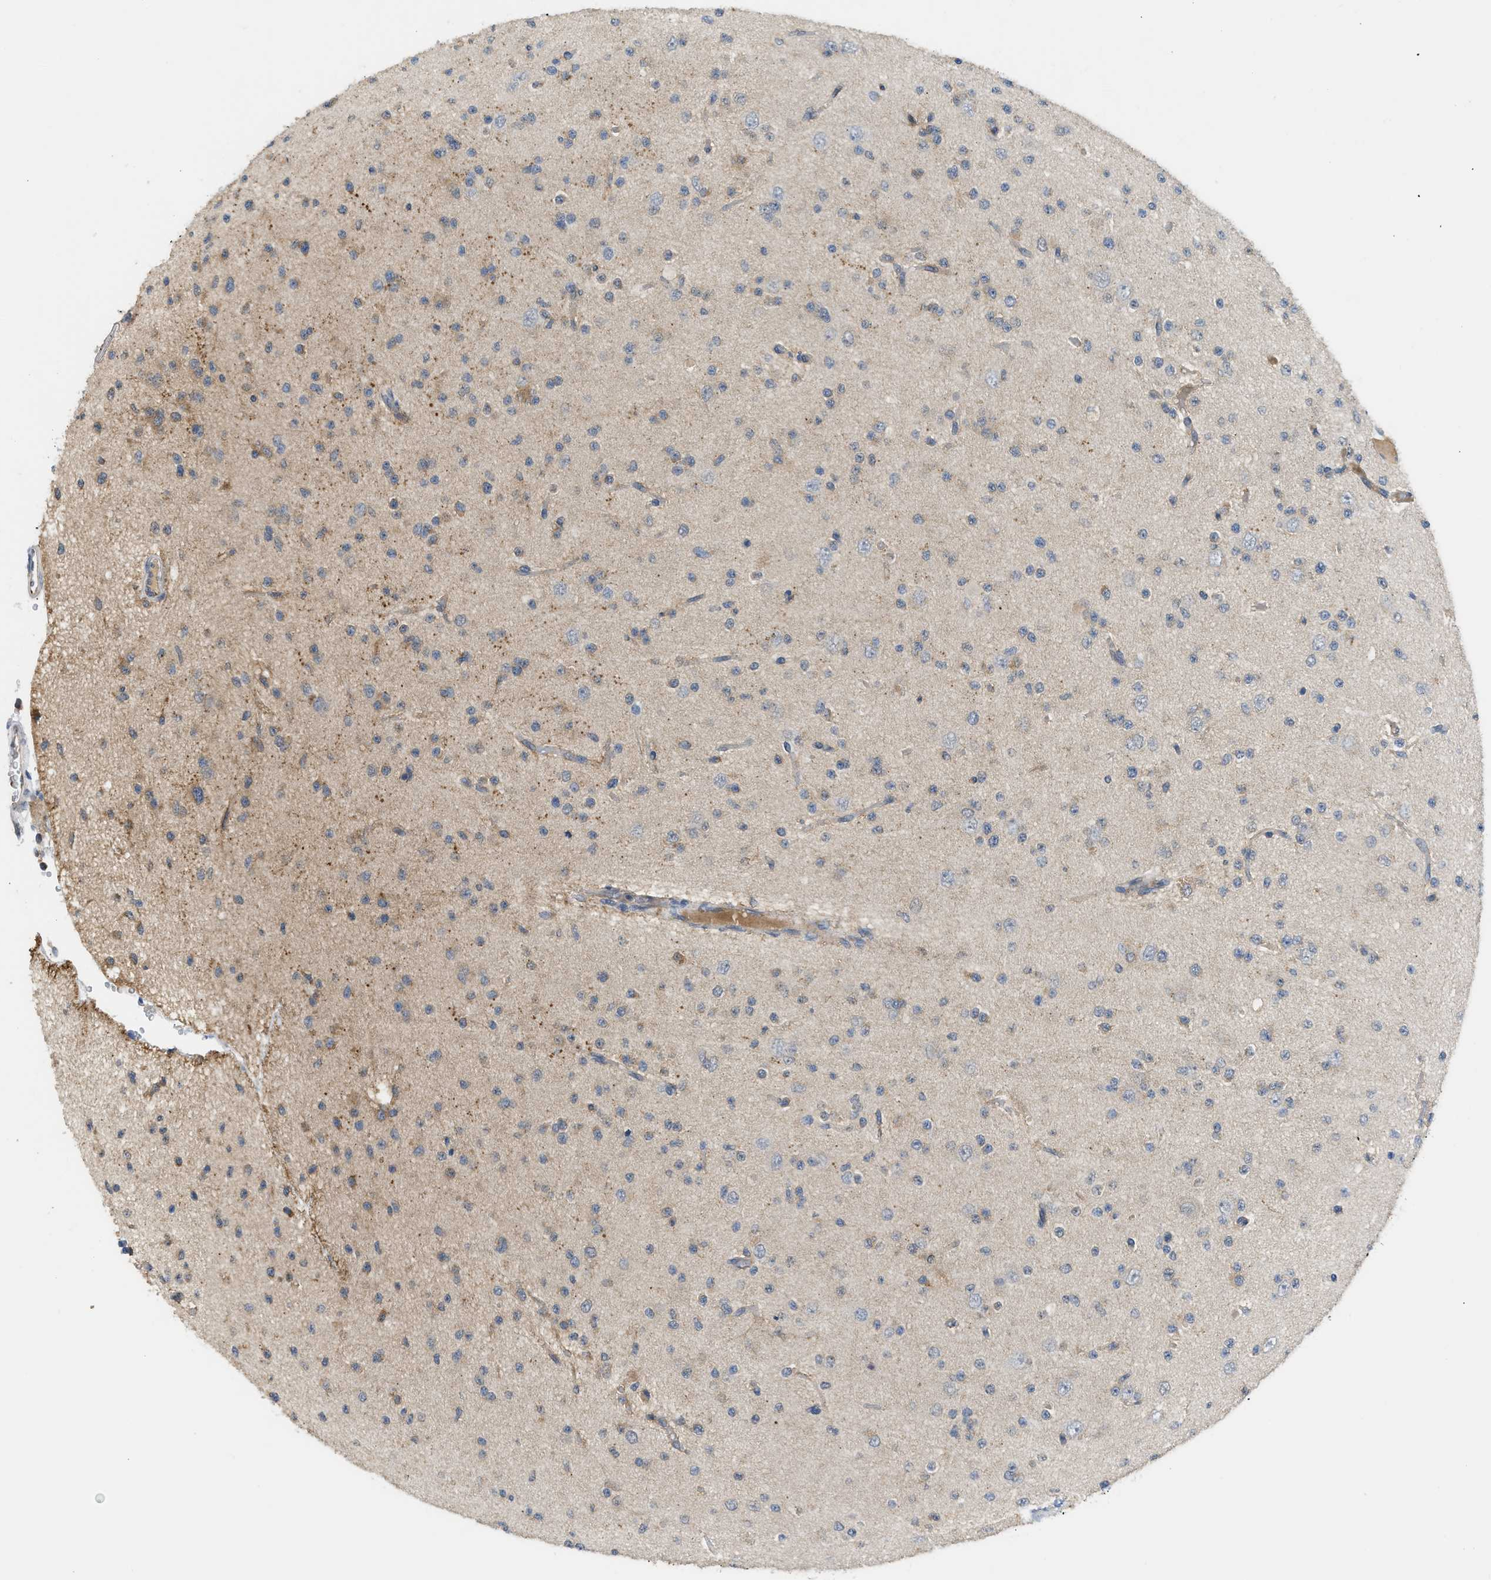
{"staining": {"intensity": "weak", "quantity": "<25%", "location": "cytoplasmic/membranous"}, "tissue": "glioma", "cell_type": "Tumor cells", "image_type": "cancer", "snomed": [{"axis": "morphology", "description": "Glioma, malignant, Low grade"}, {"axis": "topography", "description": "Brain"}], "caption": "Human malignant low-grade glioma stained for a protein using immunohistochemistry exhibits no positivity in tumor cells.", "gene": "RHBDF2", "patient": {"sex": "male", "age": 38}}